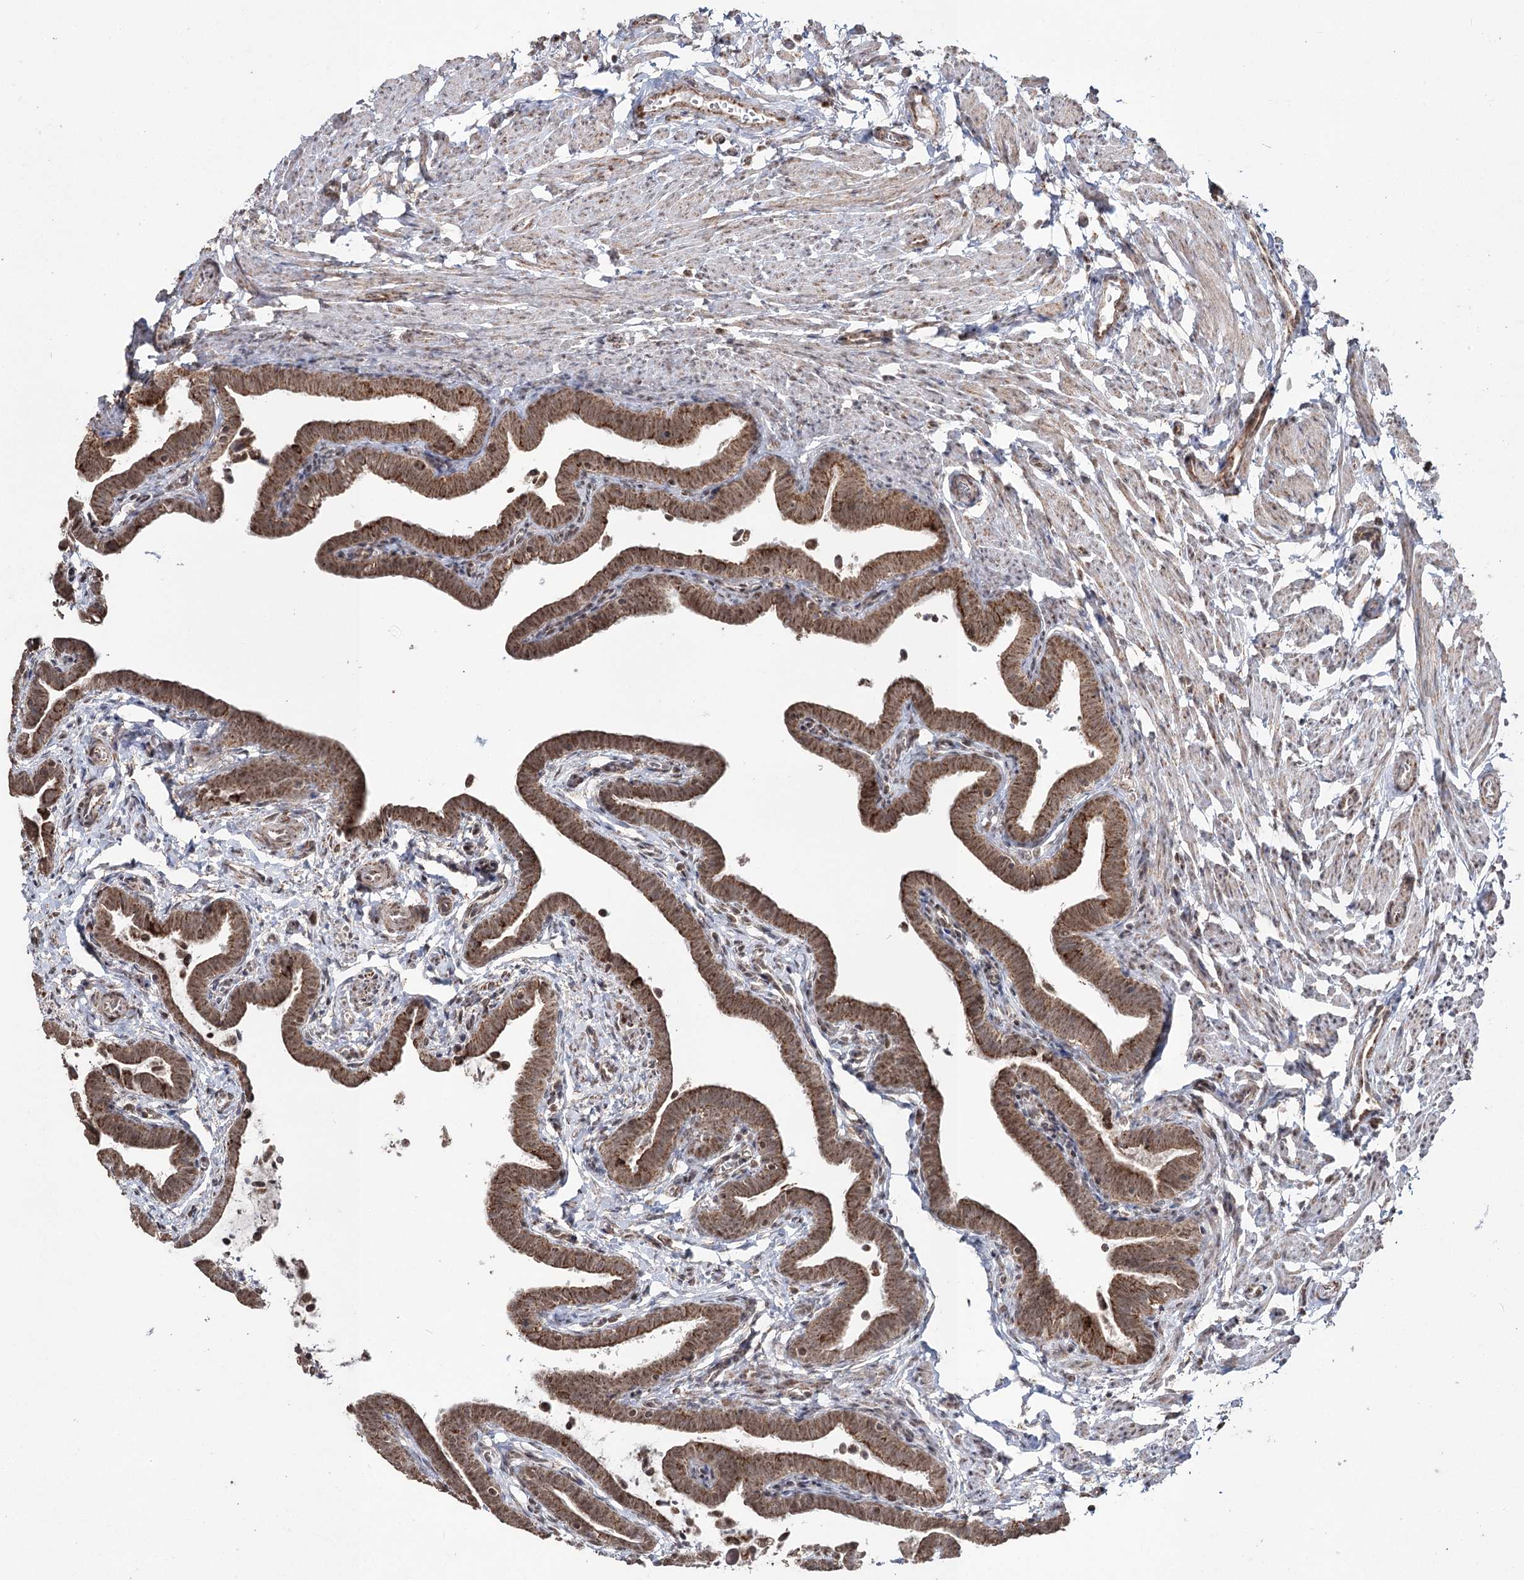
{"staining": {"intensity": "moderate", "quantity": ">75%", "location": "cytoplasmic/membranous,nuclear"}, "tissue": "fallopian tube", "cell_type": "Glandular cells", "image_type": "normal", "snomed": [{"axis": "morphology", "description": "Normal tissue, NOS"}, {"axis": "topography", "description": "Fallopian tube"}], "caption": "IHC of benign human fallopian tube exhibits medium levels of moderate cytoplasmic/membranous,nuclear expression in about >75% of glandular cells. (IHC, brightfield microscopy, high magnification).", "gene": "PDHX", "patient": {"sex": "female", "age": 36}}